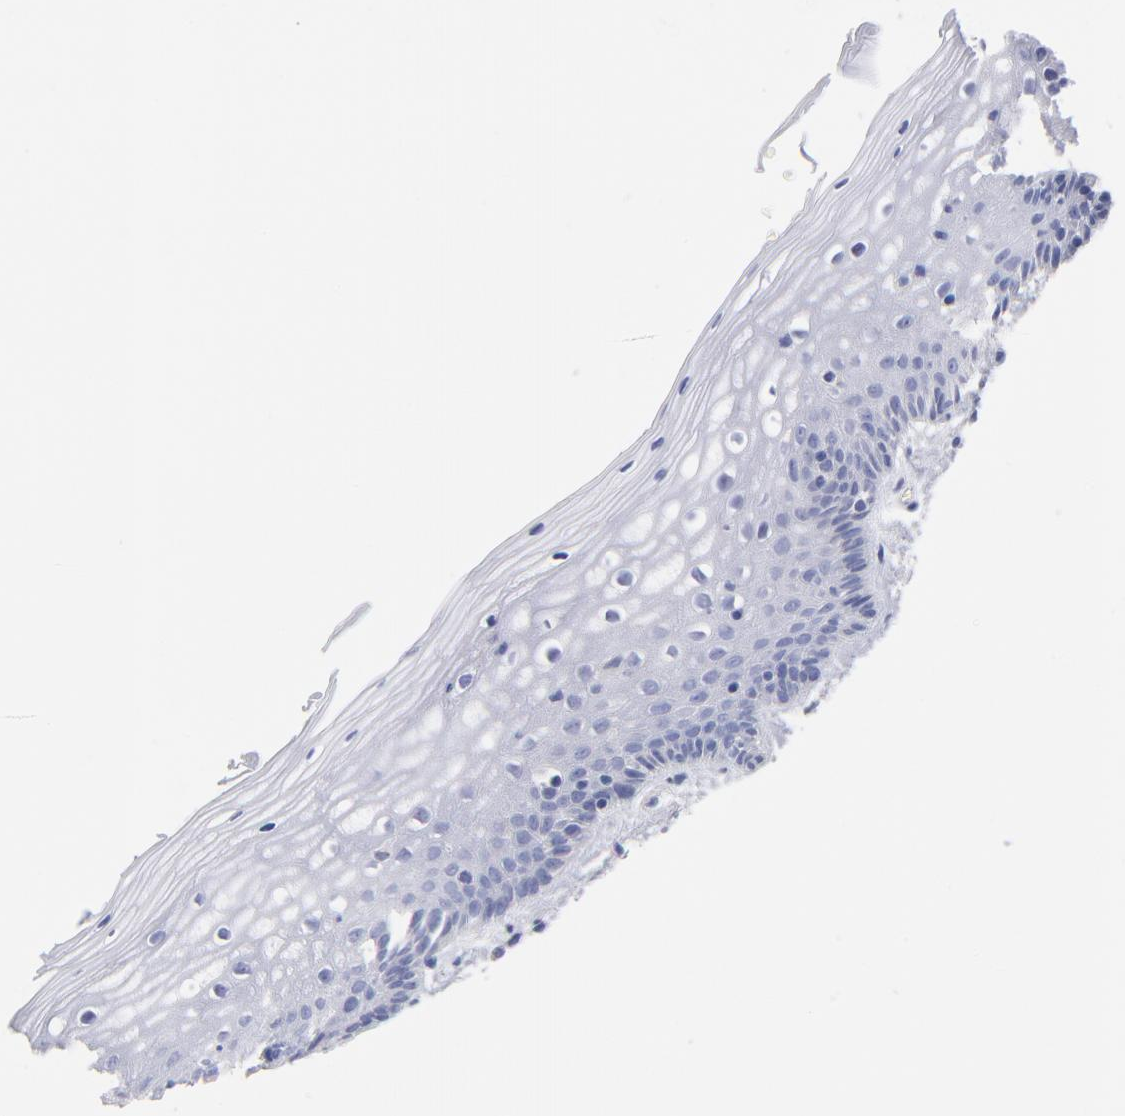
{"staining": {"intensity": "negative", "quantity": "none", "location": "none"}, "tissue": "vagina", "cell_type": "Squamous epithelial cells", "image_type": "normal", "snomed": [{"axis": "morphology", "description": "Normal tissue, NOS"}, {"axis": "topography", "description": "Vagina"}], "caption": "Squamous epithelial cells are negative for protein expression in unremarkable human vagina. (Immunohistochemistry, brightfield microscopy, high magnification).", "gene": "BID", "patient": {"sex": "female", "age": 46}}